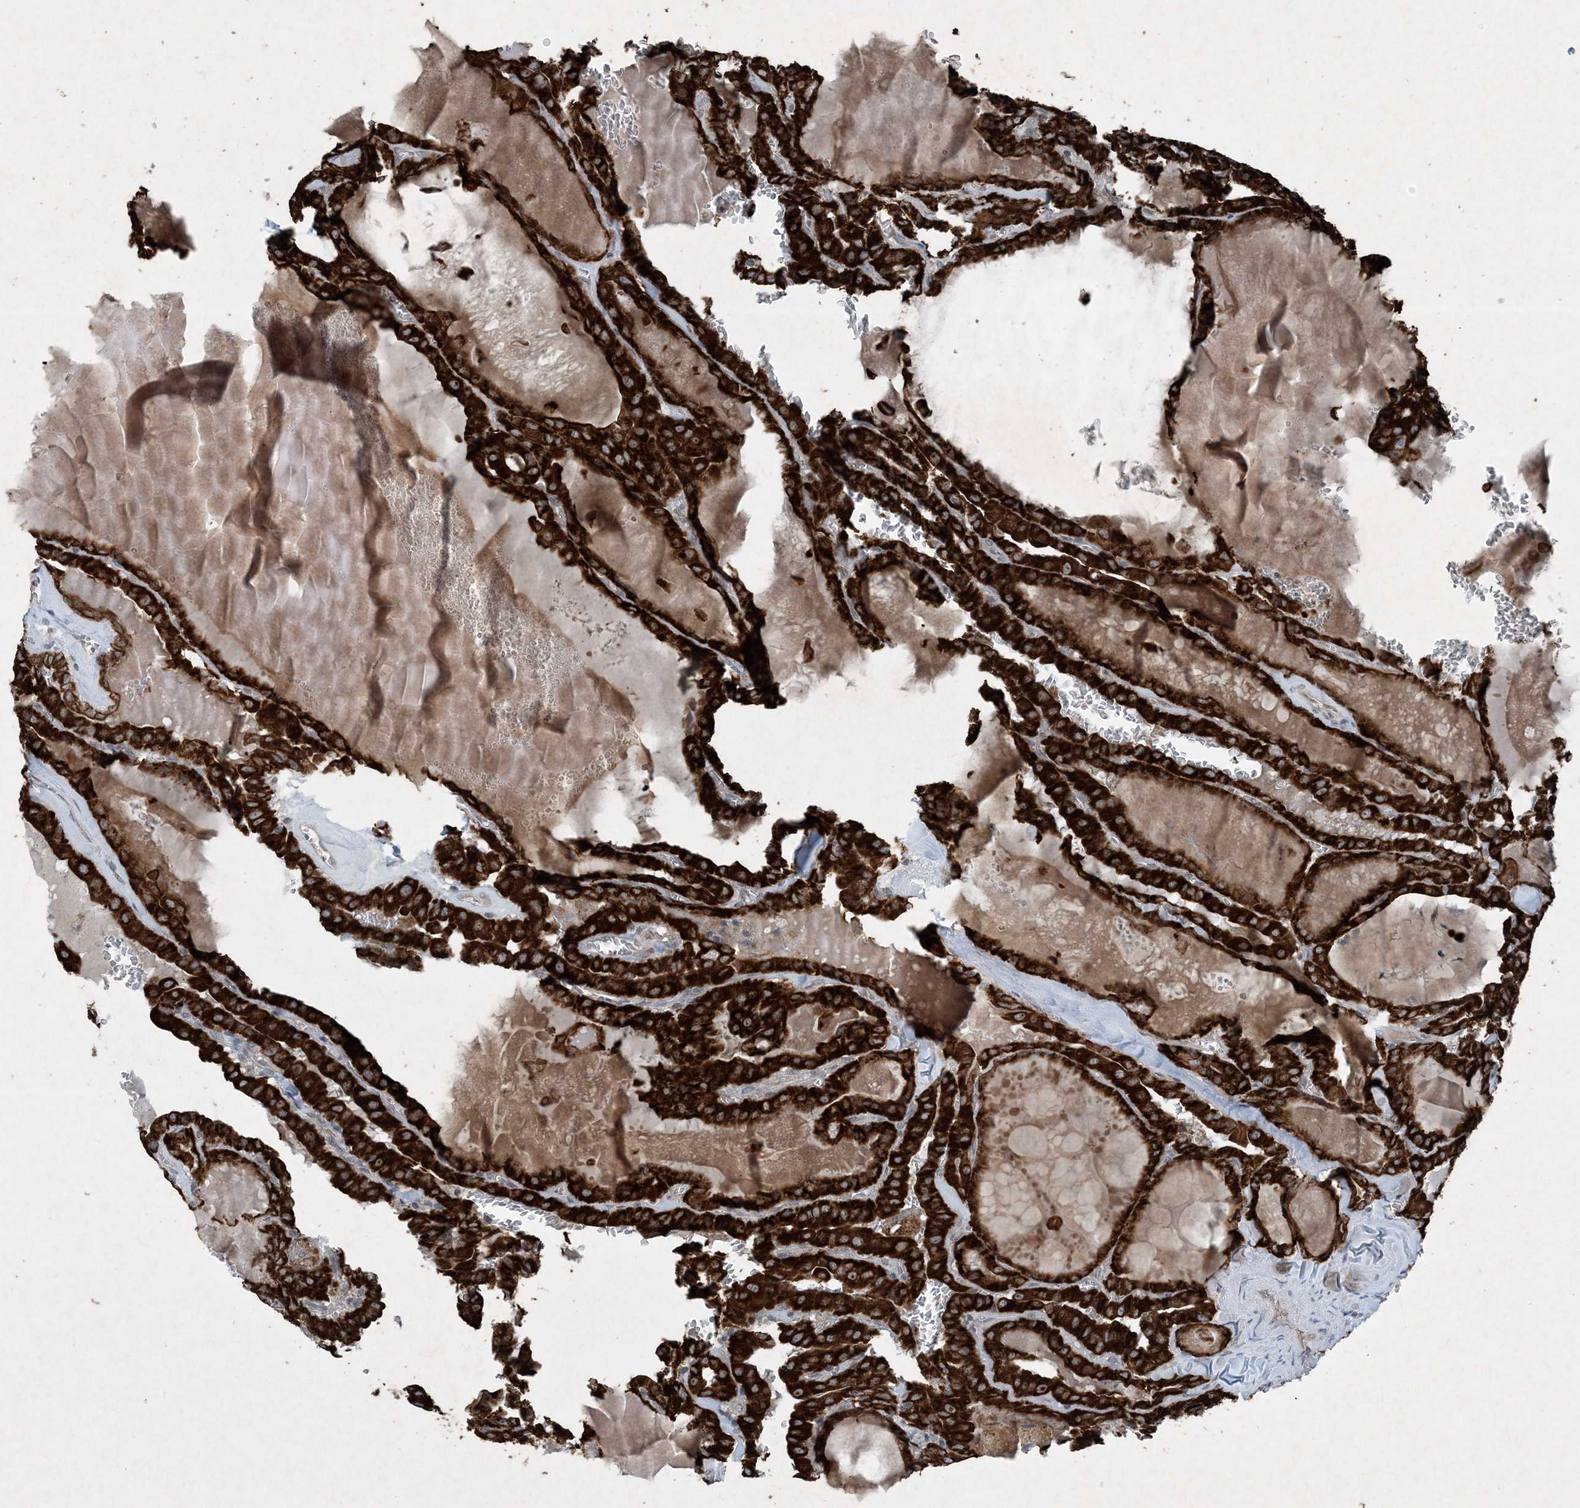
{"staining": {"intensity": "strong", "quantity": ">75%", "location": "cytoplasmic/membranous"}, "tissue": "thyroid cancer", "cell_type": "Tumor cells", "image_type": "cancer", "snomed": [{"axis": "morphology", "description": "Papillary adenocarcinoma, NOS"}, {"axis": "topography", "description": "Thyroid gland"}], "caption": "Human thyroid papillary adenocarcinoma stained with a brown dye exhibits strong cytoplasmic/membranous positive expression in about >75% of tumor cells.", "gene": "PC", "patient": {"sex": "male", "age": 52}}